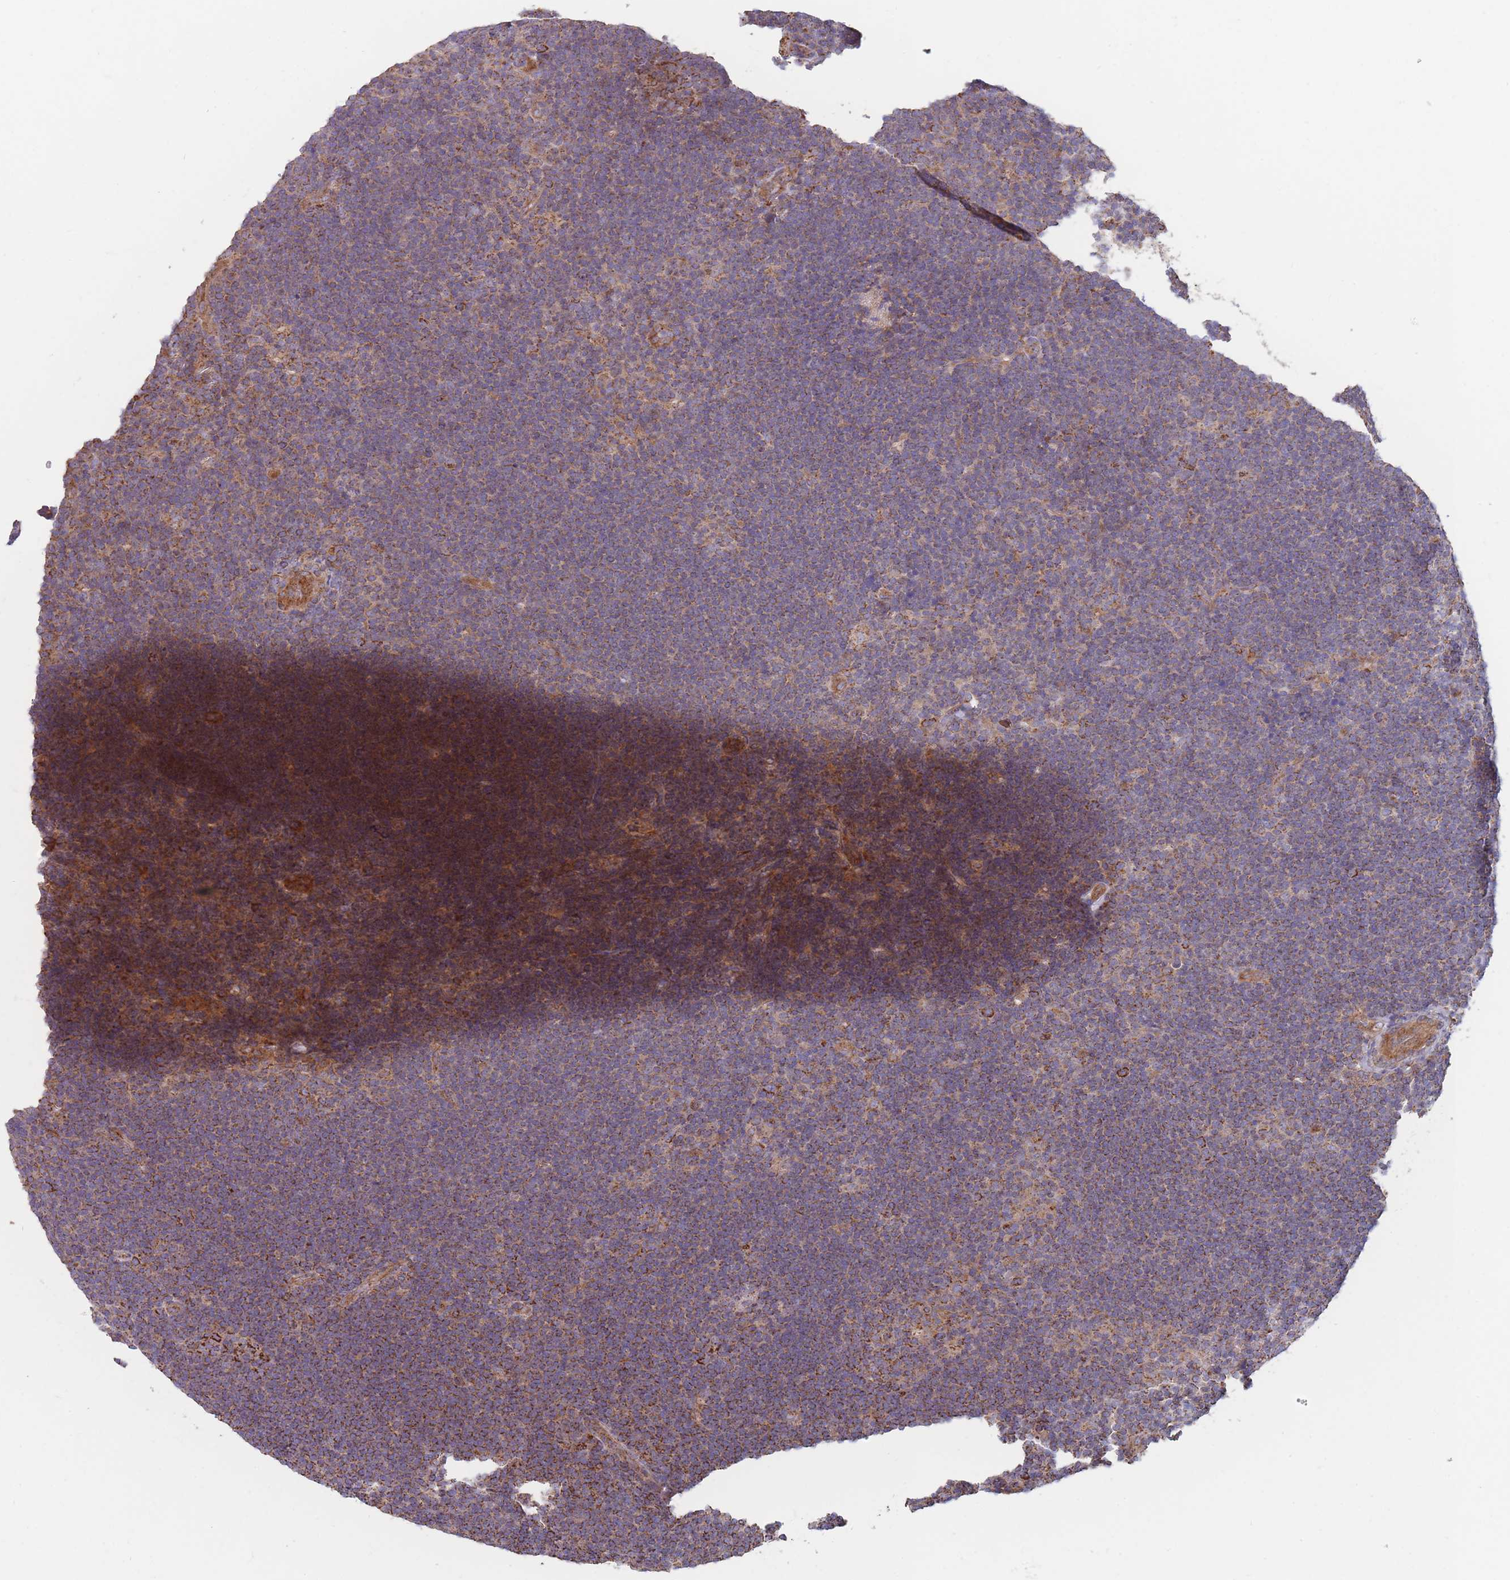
{"staining": {"intensity": "strong", "quantity": ">75%", "location": "cytoplasmic/membranous"}, "tissue": "lymphoma", "cell_type": "Tumor cells", "image_type": "cancer", "snomed": [{"axis": "morphology", "description": "Hodgkin's disease, NOS"}, {"axis": "topography", "description": "Lymph node"}], "caption": "Brown immunohistochemical staining in Hodgkin's disease exhibits strong cytoplasmic/membranous positivity in approximately >75% of tumor cells. (DAB IHC, brown staining for protein, blue staining for nuclei).", "gene": "KIF16B", "patient": {"sex": "female", "age": 57}}